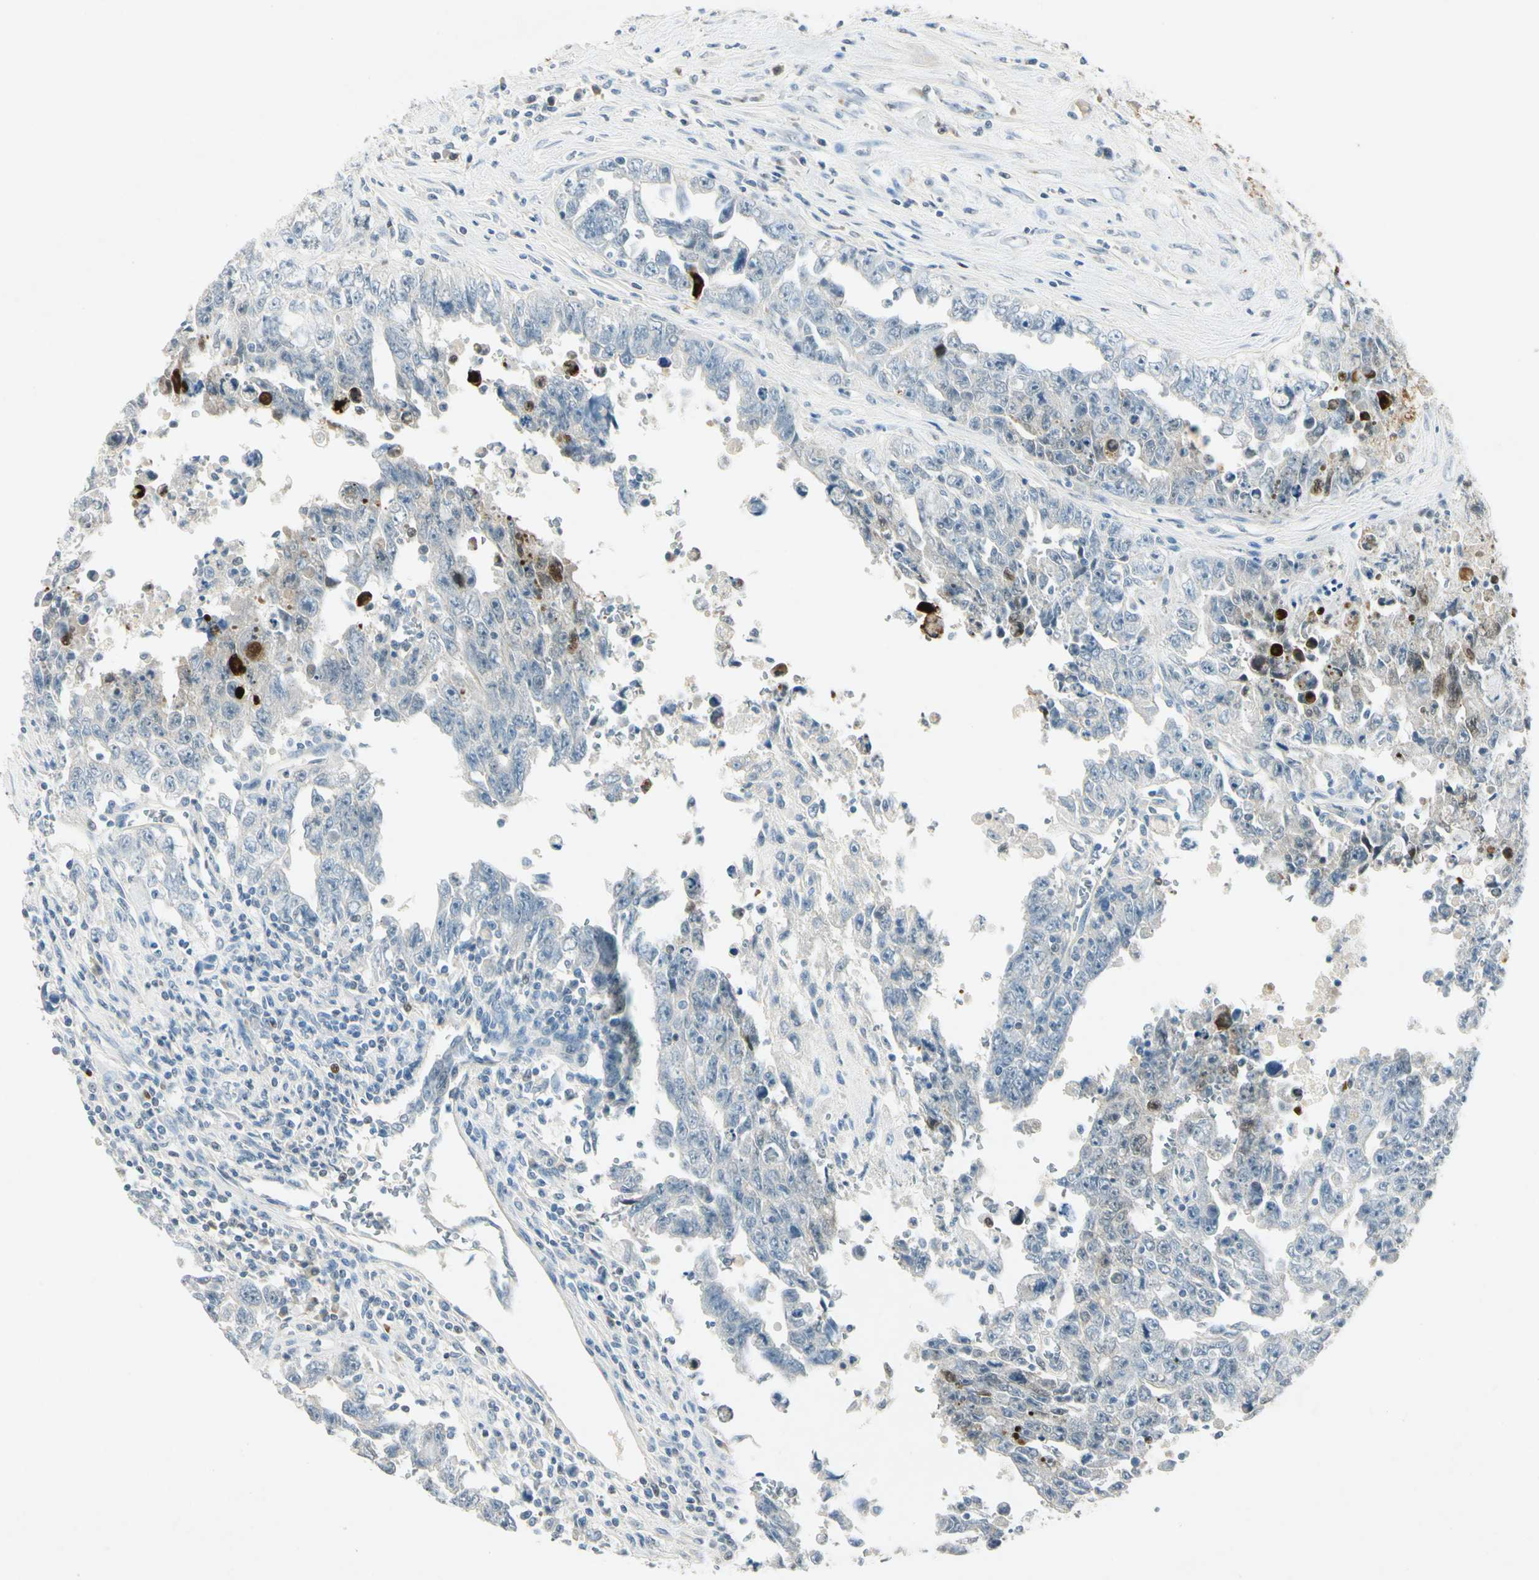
{"staining": {"intensity": "negative", "quantity": "none", "location": "none"}, "tissue": "testis cancer", "cell_type": "Tumor cells", "image_type": "cancer", "snomed": [{"axis": "morphology", "description": "Carcinoma, Embryonal, NOS"}, {"axis": "topography", "description": "Testis"}], "caption": "Human embryonal carcinoma (testis) stained for a protein using immunohistochemistry exhibits no staining in tumor cells.", "gene": "HSPA1B", "patient": {"sex": "male", "age": 28}}